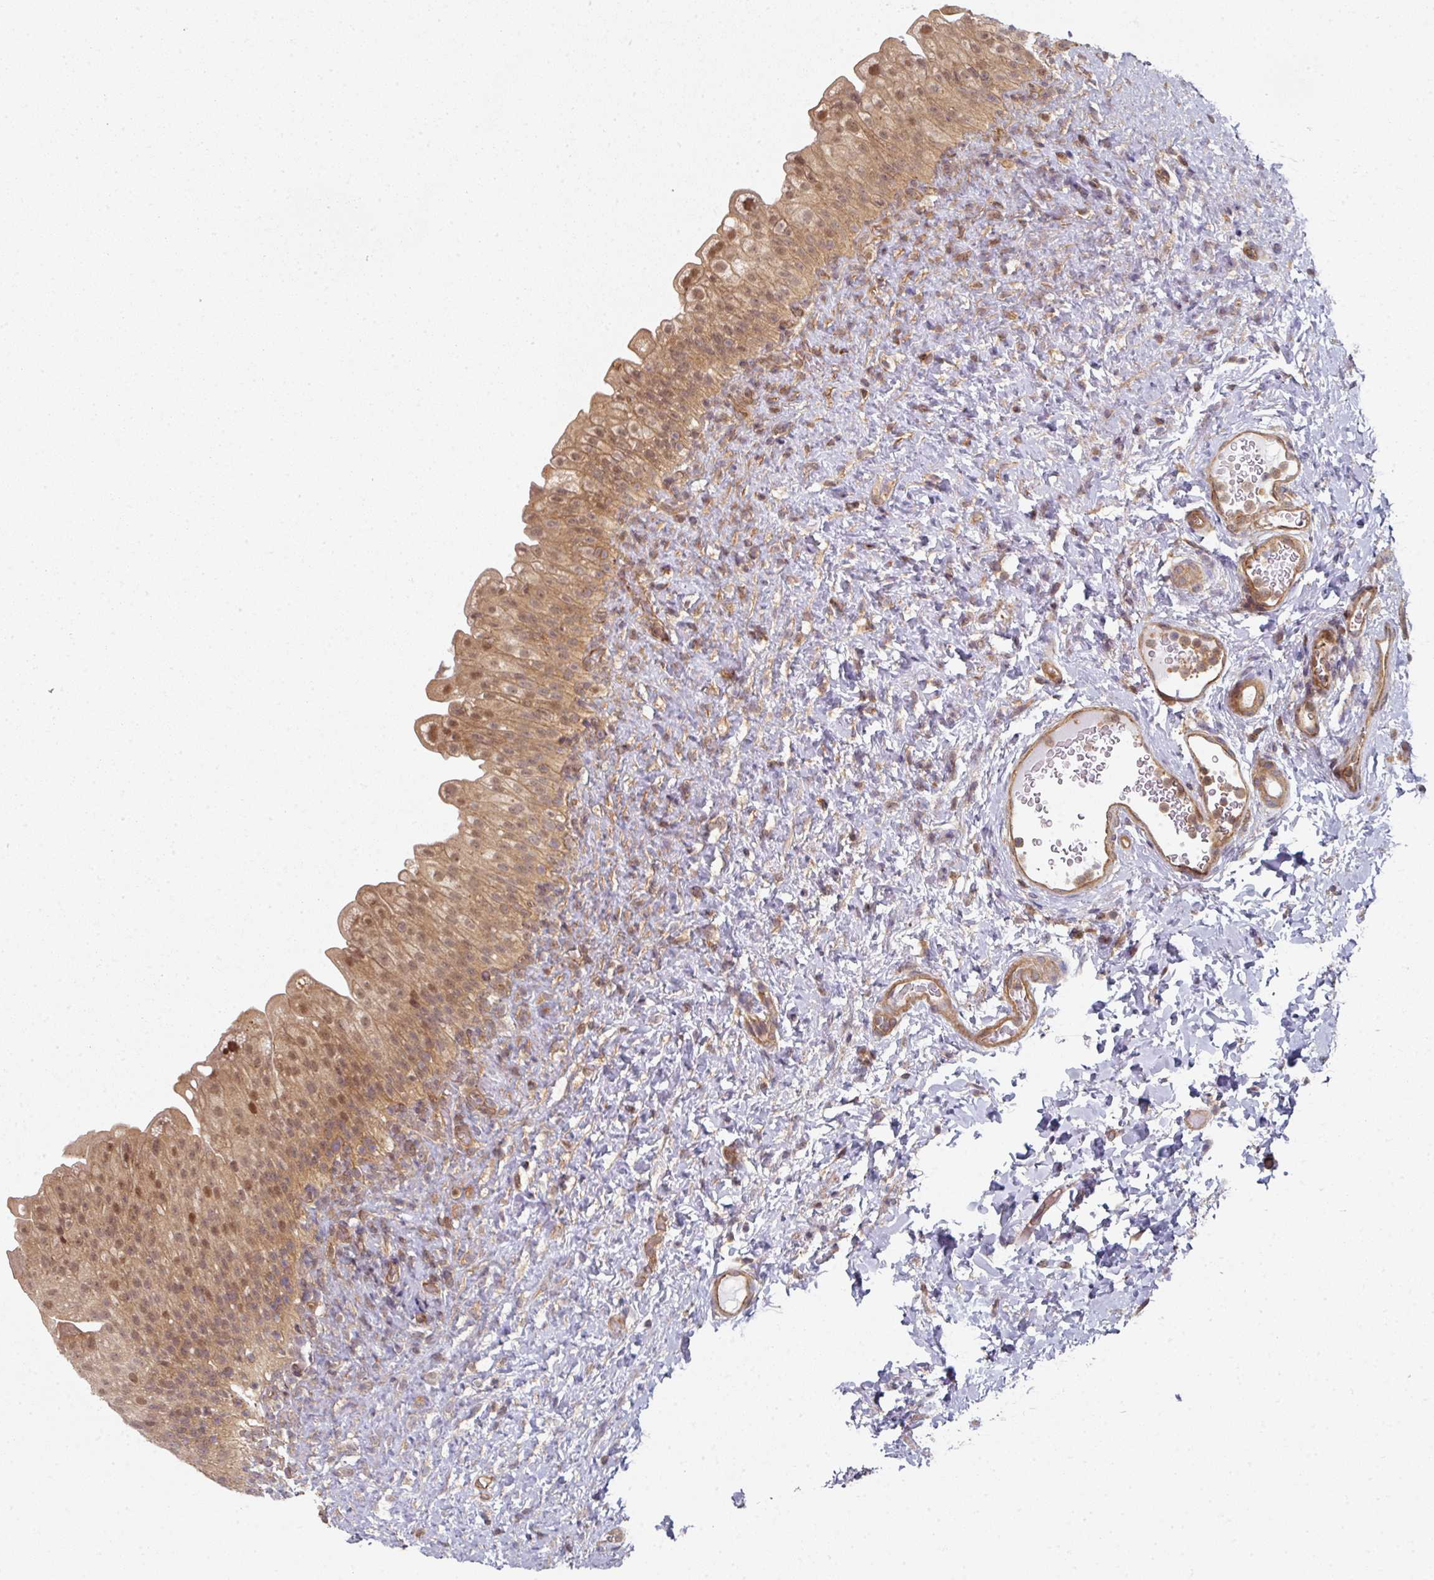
{"staining": {"intensity": "moderate", "quantity": ">75%", "location": "cytoplasmic/membranous,nuclear"}, "tissue": "urinary bladder", "cell_type": "Urothelial cells", "image_type": "normal", "snomed": [{"axis": "morphology", "description": "Normal tissue, NOS"}, {"axis": "topography", "description": "Urinary bladder"}], "caption": "Protein staining of benign urinary bladder reveals moderate cytoplasmic/membranous,nuclear staining in approximately >75% of urothelial cells. The staining is performed using DAB brown chromogen to label protein expression. The nuclei are counter-stained blue using hematoxylin.", "gene": "PSME3IP1", "patient": {"sex": "female", "age": 27}}